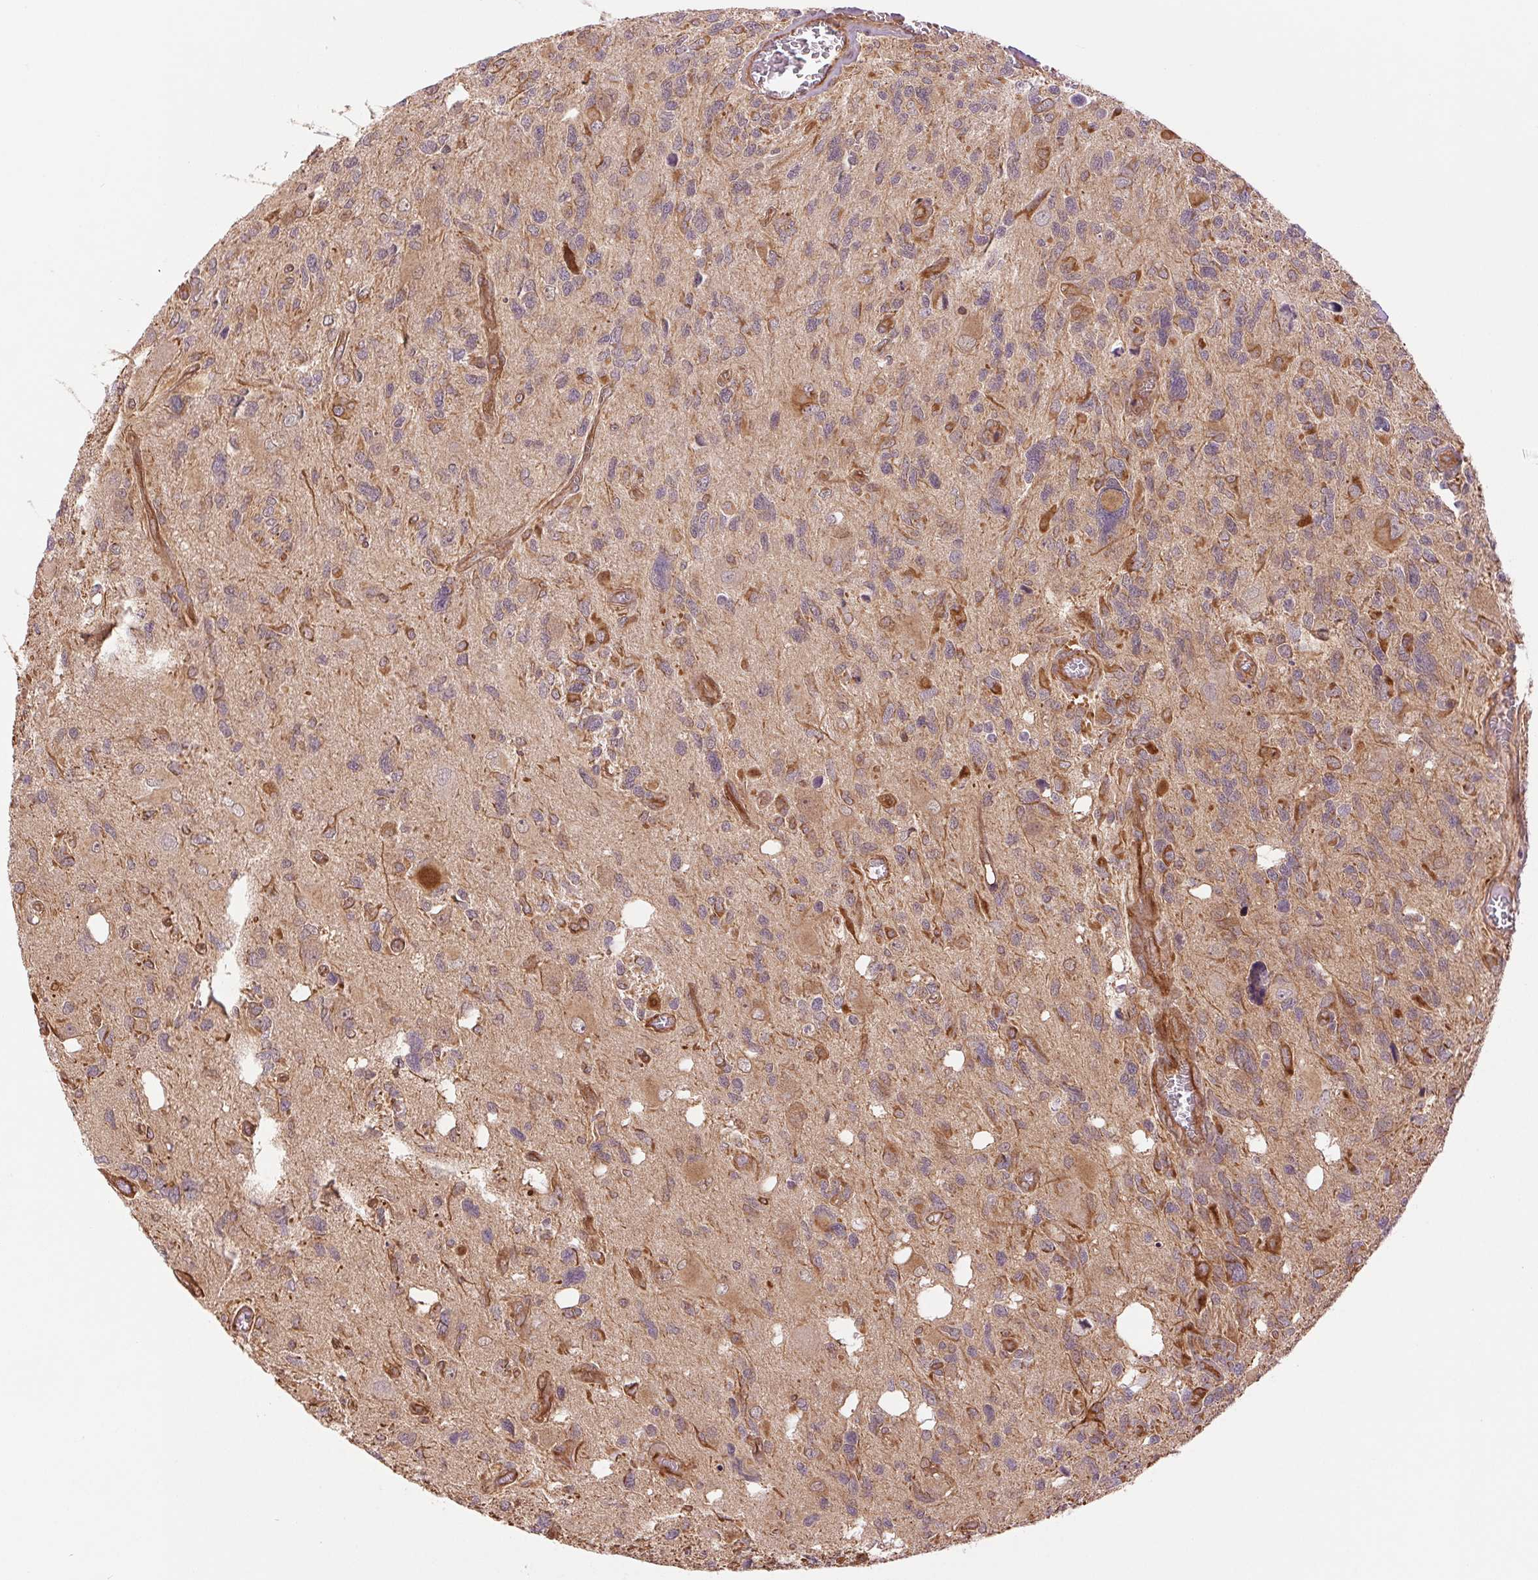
{"staining": {"intensity": "moderate", "quantity": "25%-75%", "location": "cytoplasmic/membranous"}, "tissue": "glioma", "cell_type": "Tumor cells", "image_type": "cancer", "snomed": [{"axis": "morphology", "description": "Glioma, malignant, High grade"}, {"axis": "topography", "description": "Brain"}], "caption": "This image shows IHC staining of glioma, with medium moderate cytoplasmic/membranous staining in about 25%-75% of tumor cells.", "gene": "STARD7", "patient": {"sex": "male", "age": 49}}